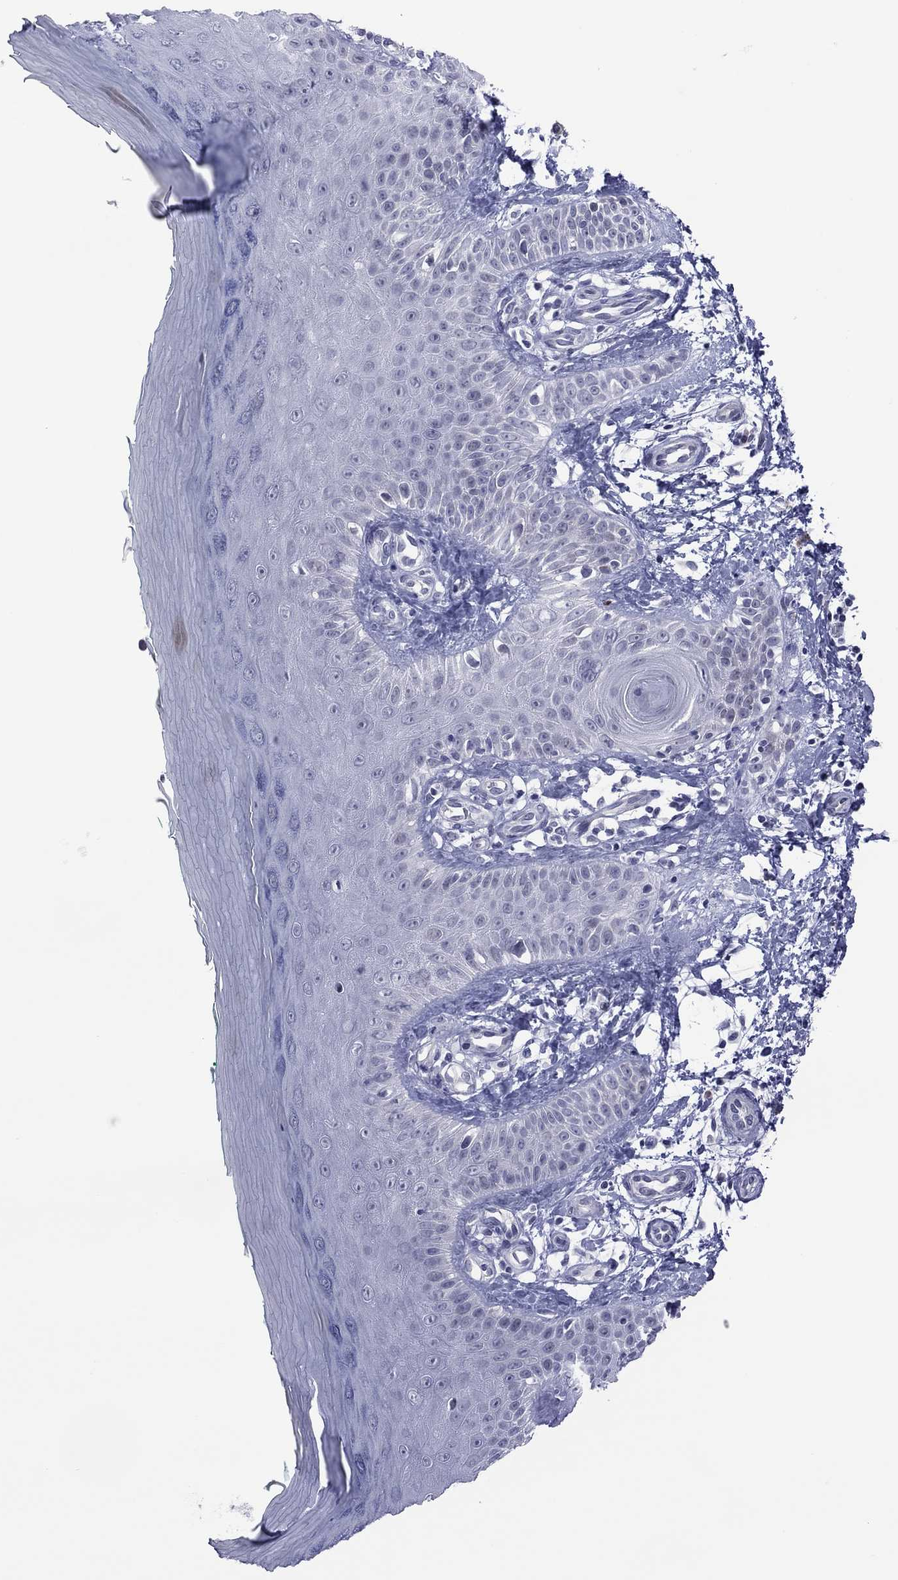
{"staining": {"intensity": "negative", "quantity": "none", "location": "none"}, "tissue": "skin", "cell_type": "Fibroblasts", "image_type": "normal", "snomed": [{"axis": "morphology", "description": "Normal tissue, NOS"}, {"axis": "morphology", "description": "Inflammation, NOS"}, {"axis": "morphology", "description": "Fibrosis, NOS"}, {"axis": "topography", "description": "Skin"}], "caption": "DAB immunohistochemical staining of benign human skin demonstrates no significant positivity in fibroblasts. The staining was performed using DAB (3,3'-diaminobenzidine) to visualize the protein expression in brown, while the nuclei were stained in blue with hematoxylin (Magnification: 20x).", "gene": "POU5F2", "patient": {"sex": "male", "age": 71}}